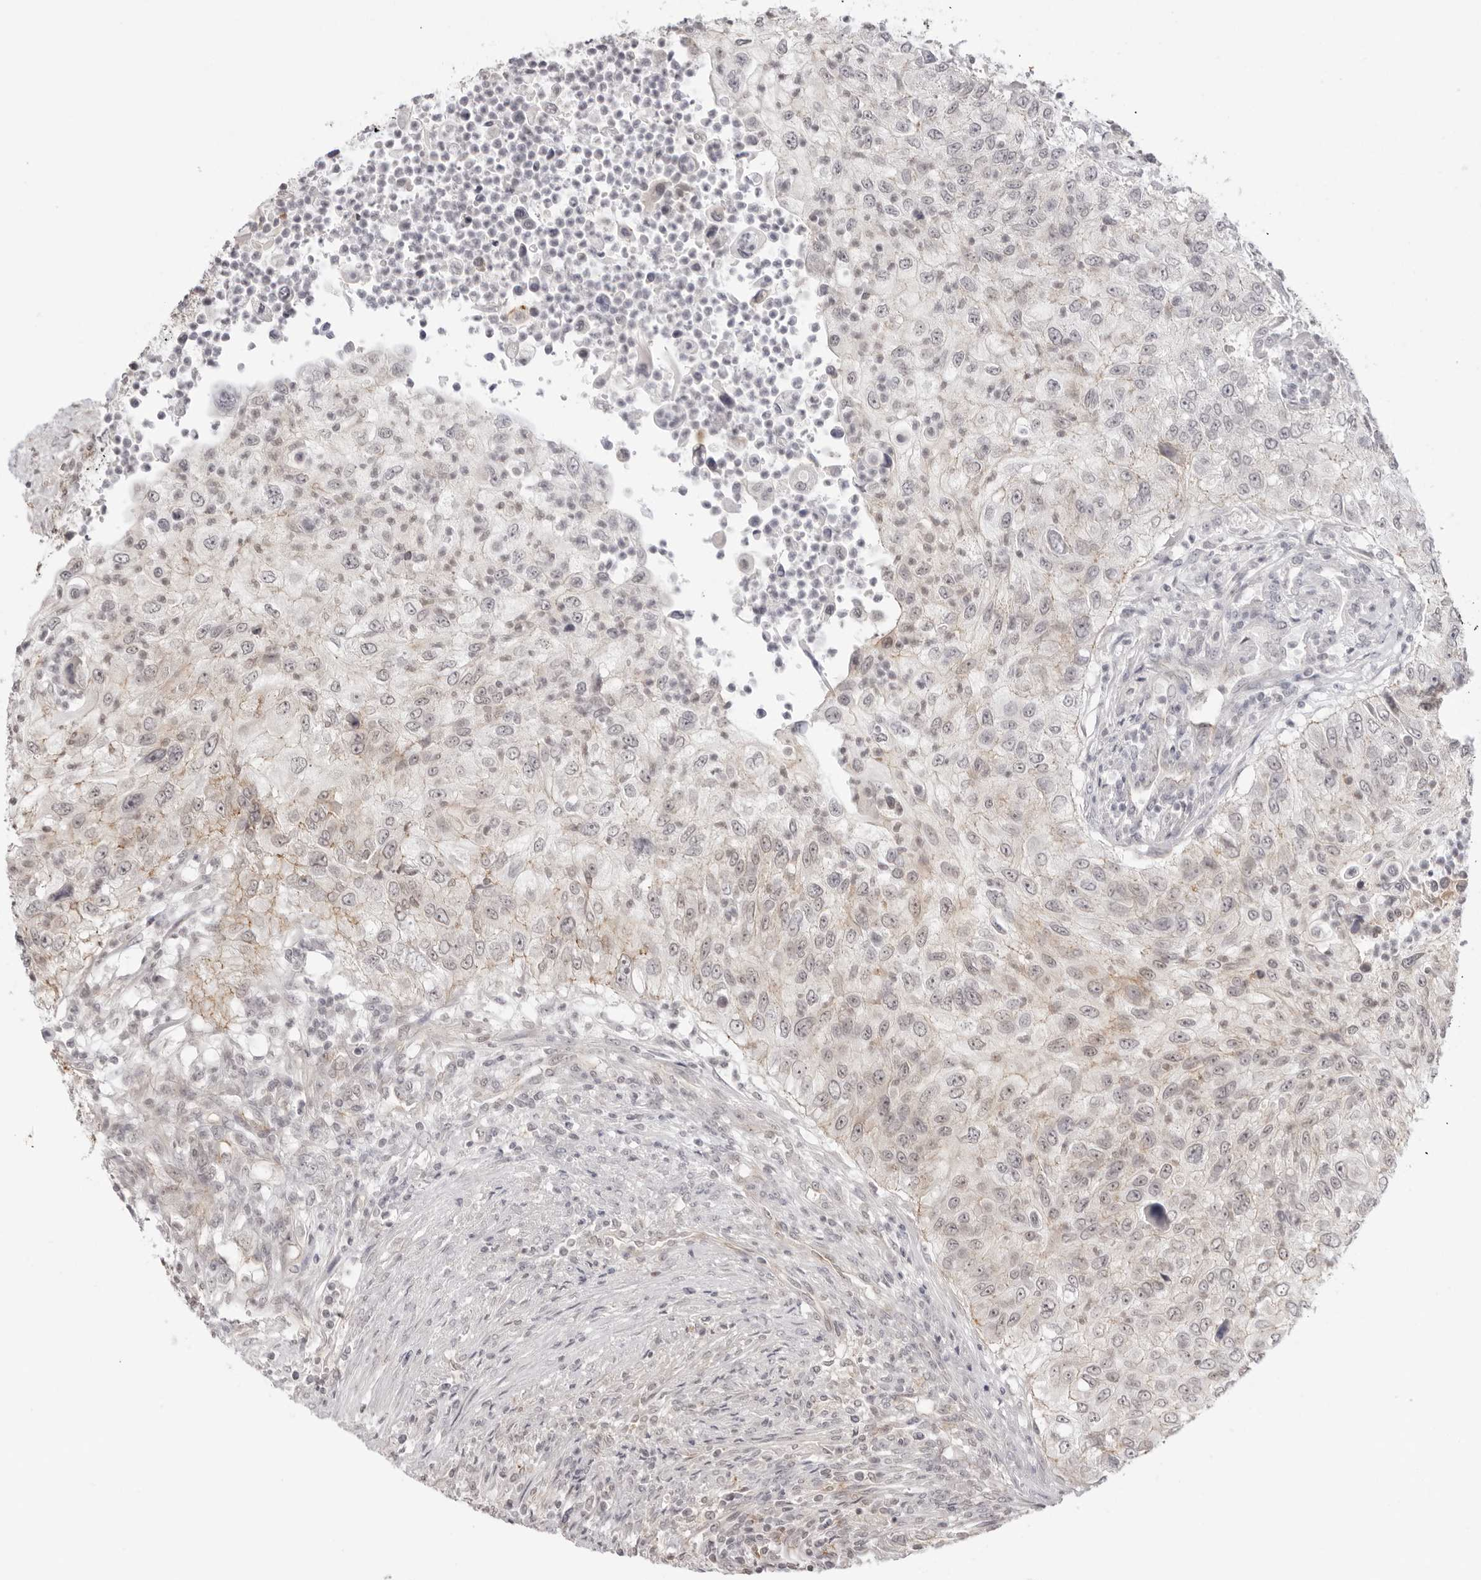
{"staining": {"intensity": "weak", "quantity": "25%-75%", "location": "cytoplasmic/membranous"}, "tissue": "urothelial cancer", "cell_type": "Tumor cells", "image_type": "cancer", "snomed": [{"axis": "morphology", "description": "Urothelial carcinoma, High grade"}, {"axis": "topography", "description": "Urinary bladder"}], "caption": "Immunohistochemistry (IHC) image of human urothelial cancer stained for a protein (brown), which displays low levels of weak cytoplasmic/membranous staining in approximately 25%-75% of tumor cells.", "gene": "TRAPPC3", "patient": {"sex": "female", "age": 60}}